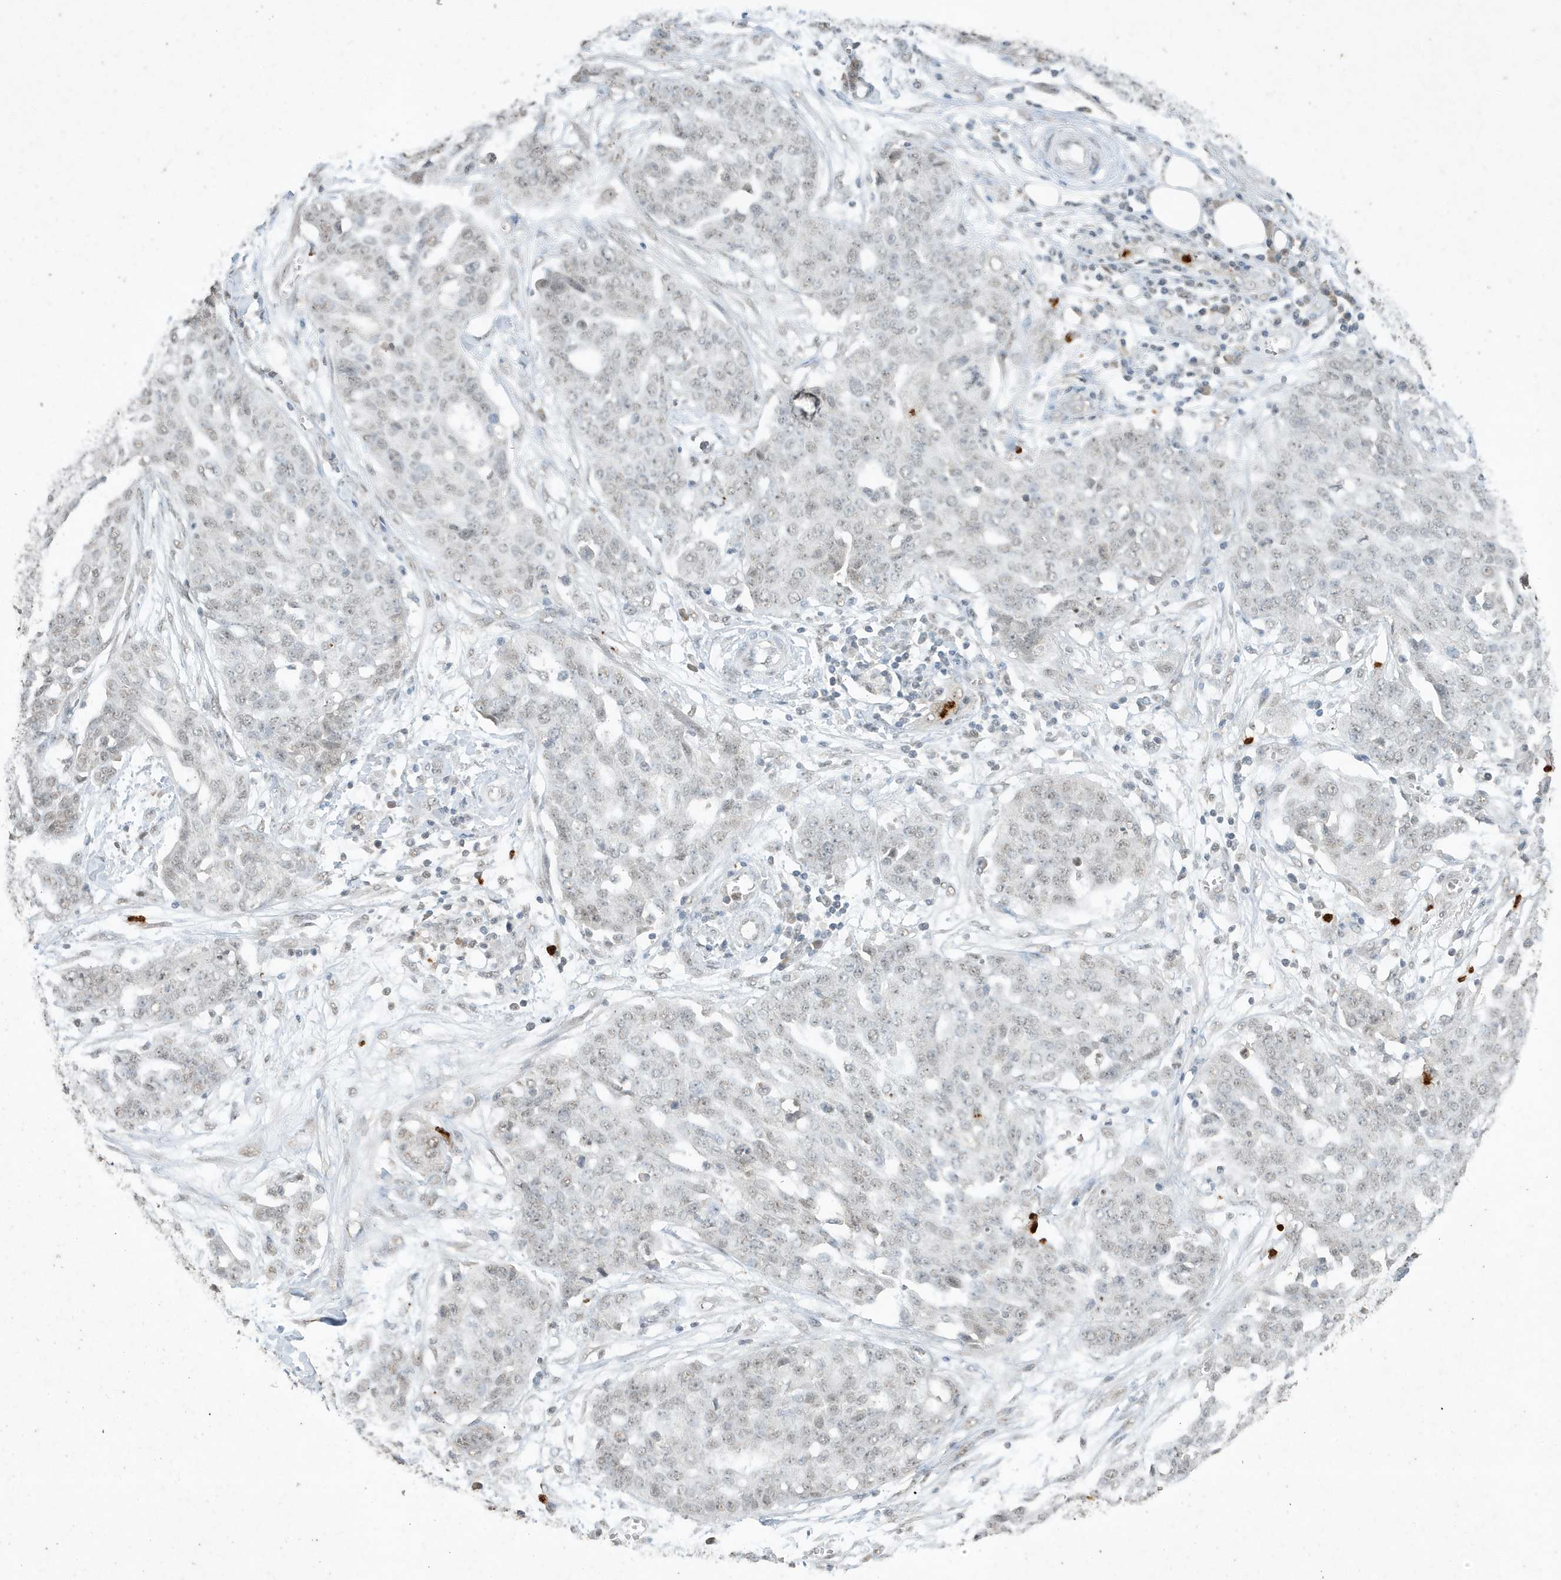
{"staining": {"intensity": "weak", "quantity": "<25%", "location": "nuclear"}, "tissue": "ovarian cancer", "cell_type": "Tumor cells", "image_type": "cancer", "snomed": [{"axis": "morphology", "description": "Cystadenocarcinoma, serous, NOS"}, {"axis": "topography", "description": "Soft tissue"}, {"axis": "topography", "description": "Ovary"}], "caption": "DAB immunohistochemical staining of ovarian cancer displays no significant expression in tumor cells.", "gene": "DEFA1", "patient": {"sex": "female", "age": 57}}